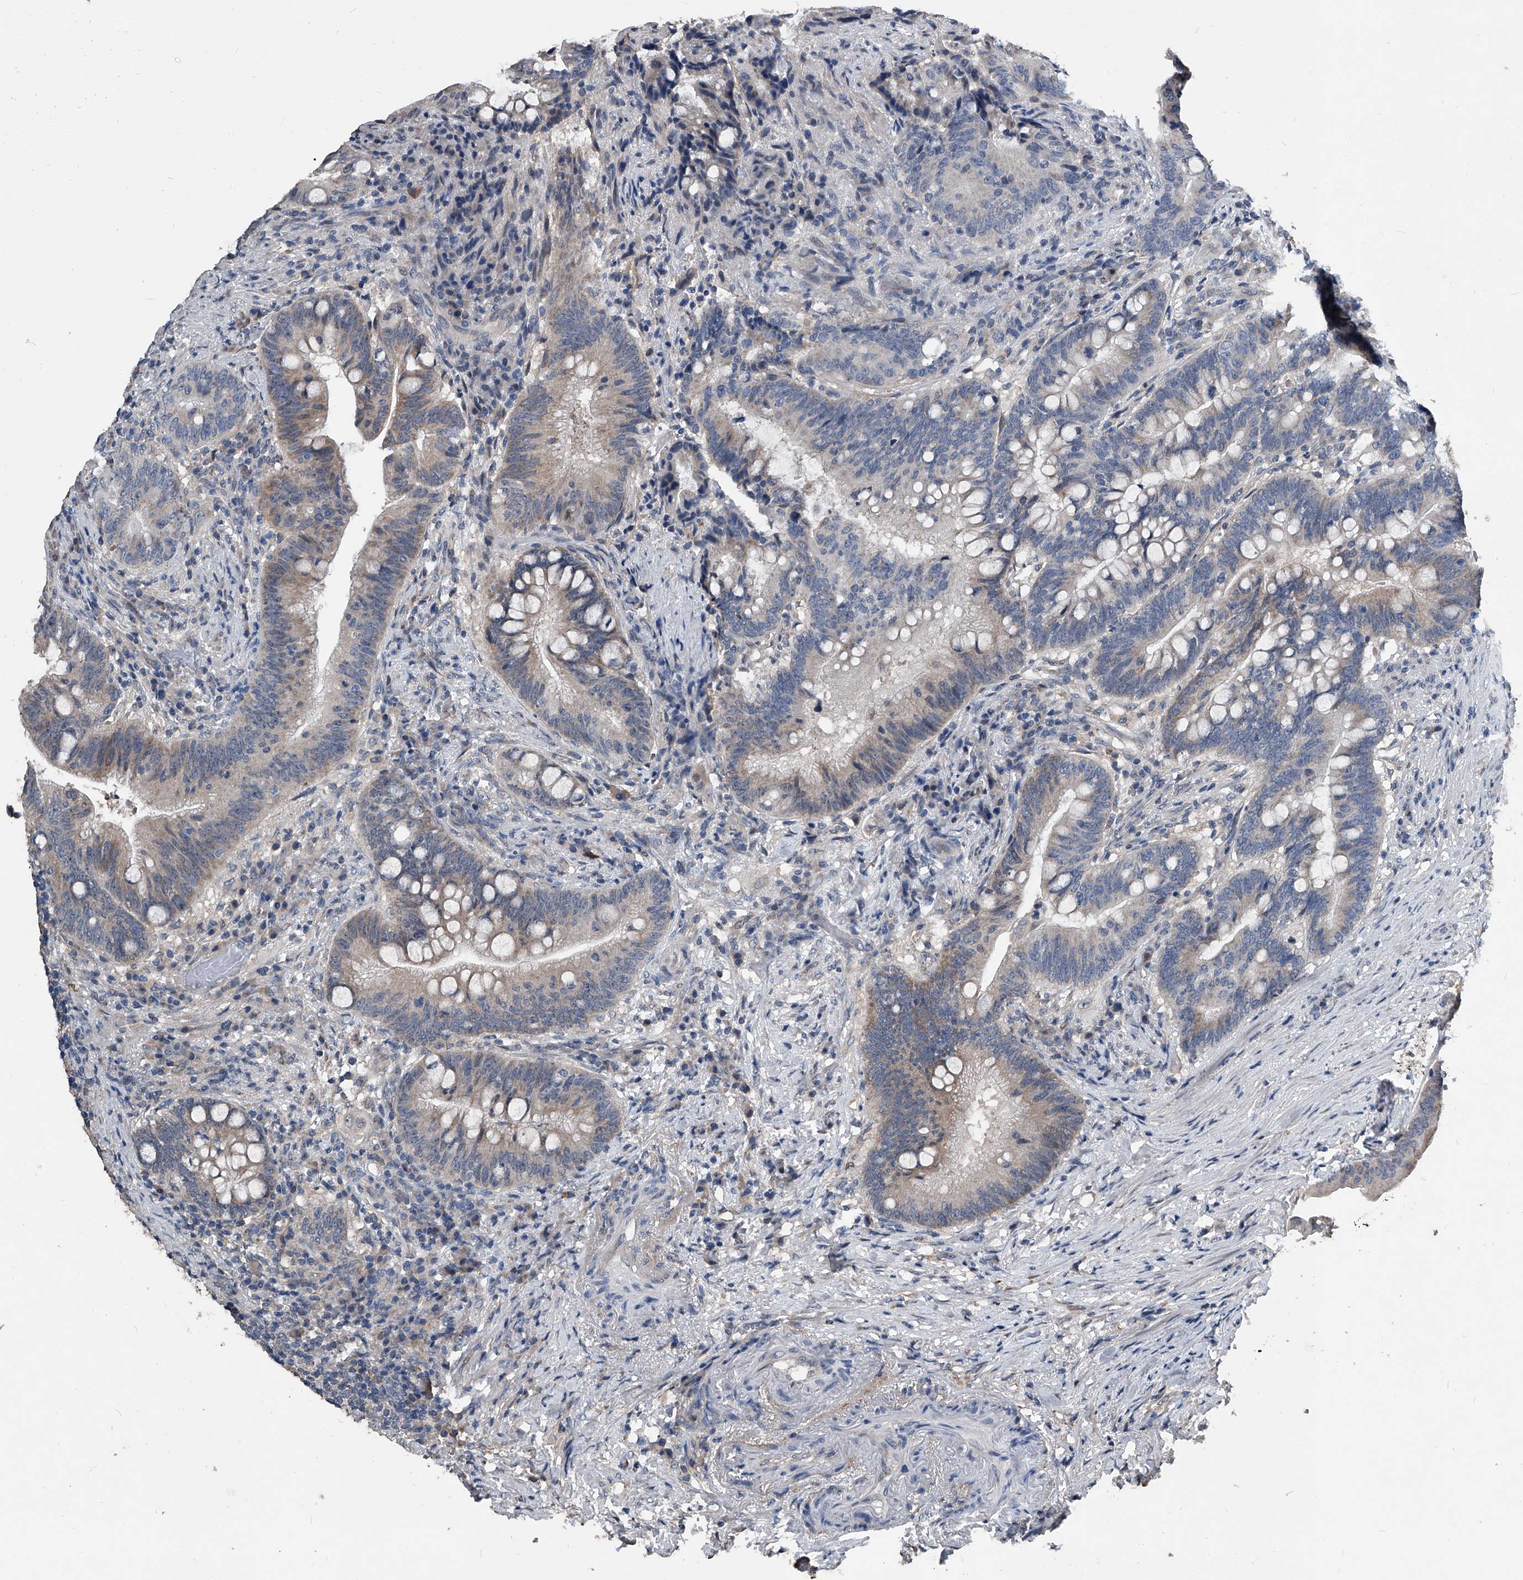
{"staining": {"intensity": "weak", "quantity": "25%-75%", "location": "cytoplasmic/membranous"}, "tissue": "colorectal cancer", "cell_type": "Tumor cells", "image_type": "cancer", "snomed": [{"axis": "morphology", "description": "Adenocarcinoma, NOS"}, {"axis": "topography", "description": "Colon"}], "caption": "About 25%-75% of tumor cells in human colorectal cancer (adenocarcinoma) display weak cytoplasmic/membranous protein staining as visualized by brown immunohistochemical staining.", "gene": "PHACTR1", "patient": {"sex": "female", "age": 66}}